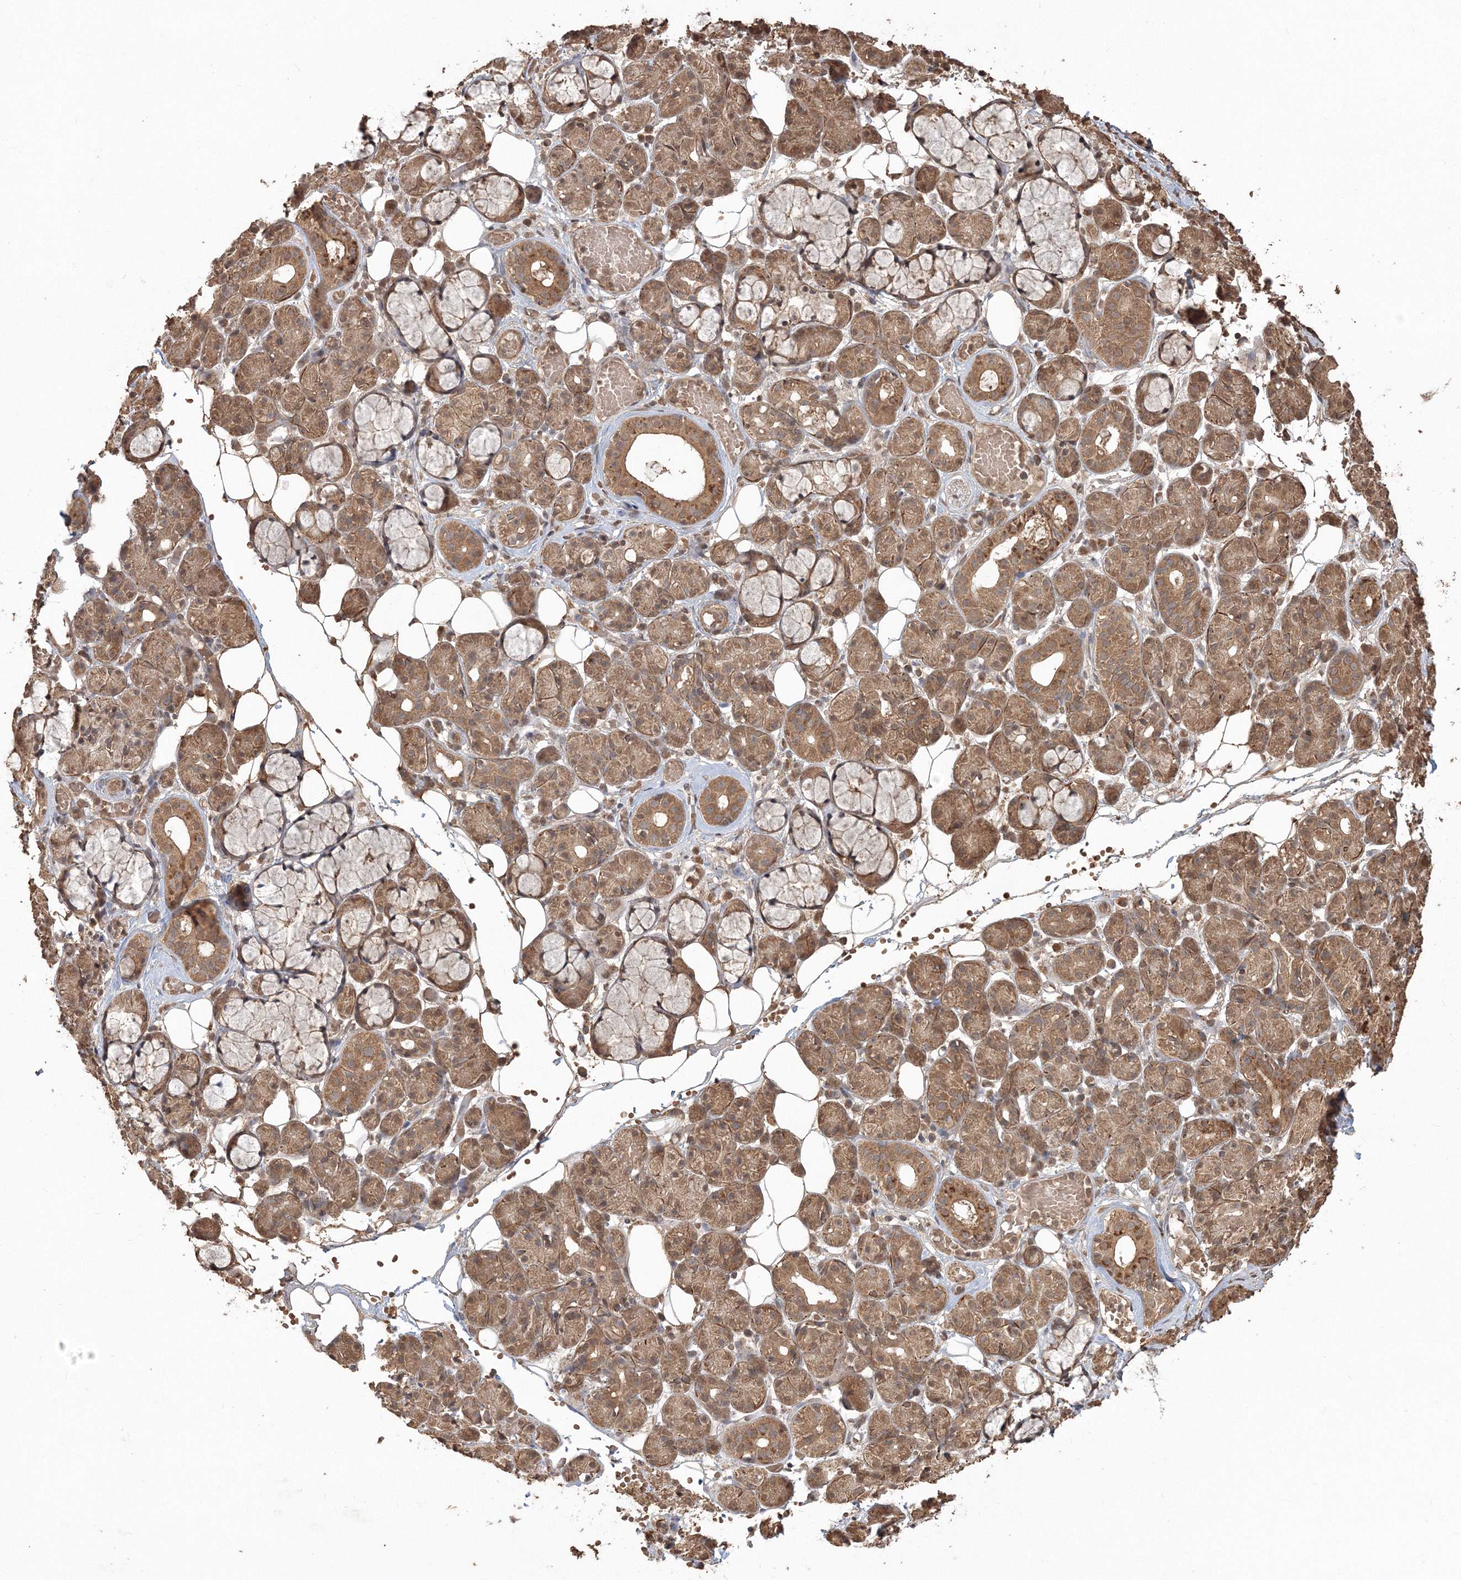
{"staining": {"intensity": "moderate", "quantity": "25%-75%", "location": "cytoplasmic/membranous"}, "tissue": "salivary gland", "cell_type": "Glandular cells", "image_type": "normal", "snomed": [{"axis": "morphology", "description": "Normal tissue, NOS"}, {"axis": "topography", "description": "Salivary gland"}], "caption": "This micrograph exhibits unremarkable salivary gland stained with immunohistochemistry (IHC) to label a protein in brown. The cytoplasmic/membranous of glandular cells show moderate positivity for the protein. Nuclei are counter-stained blue.", "gene": "CCDC122", "patient": {"sex": "male", "age": 63}}